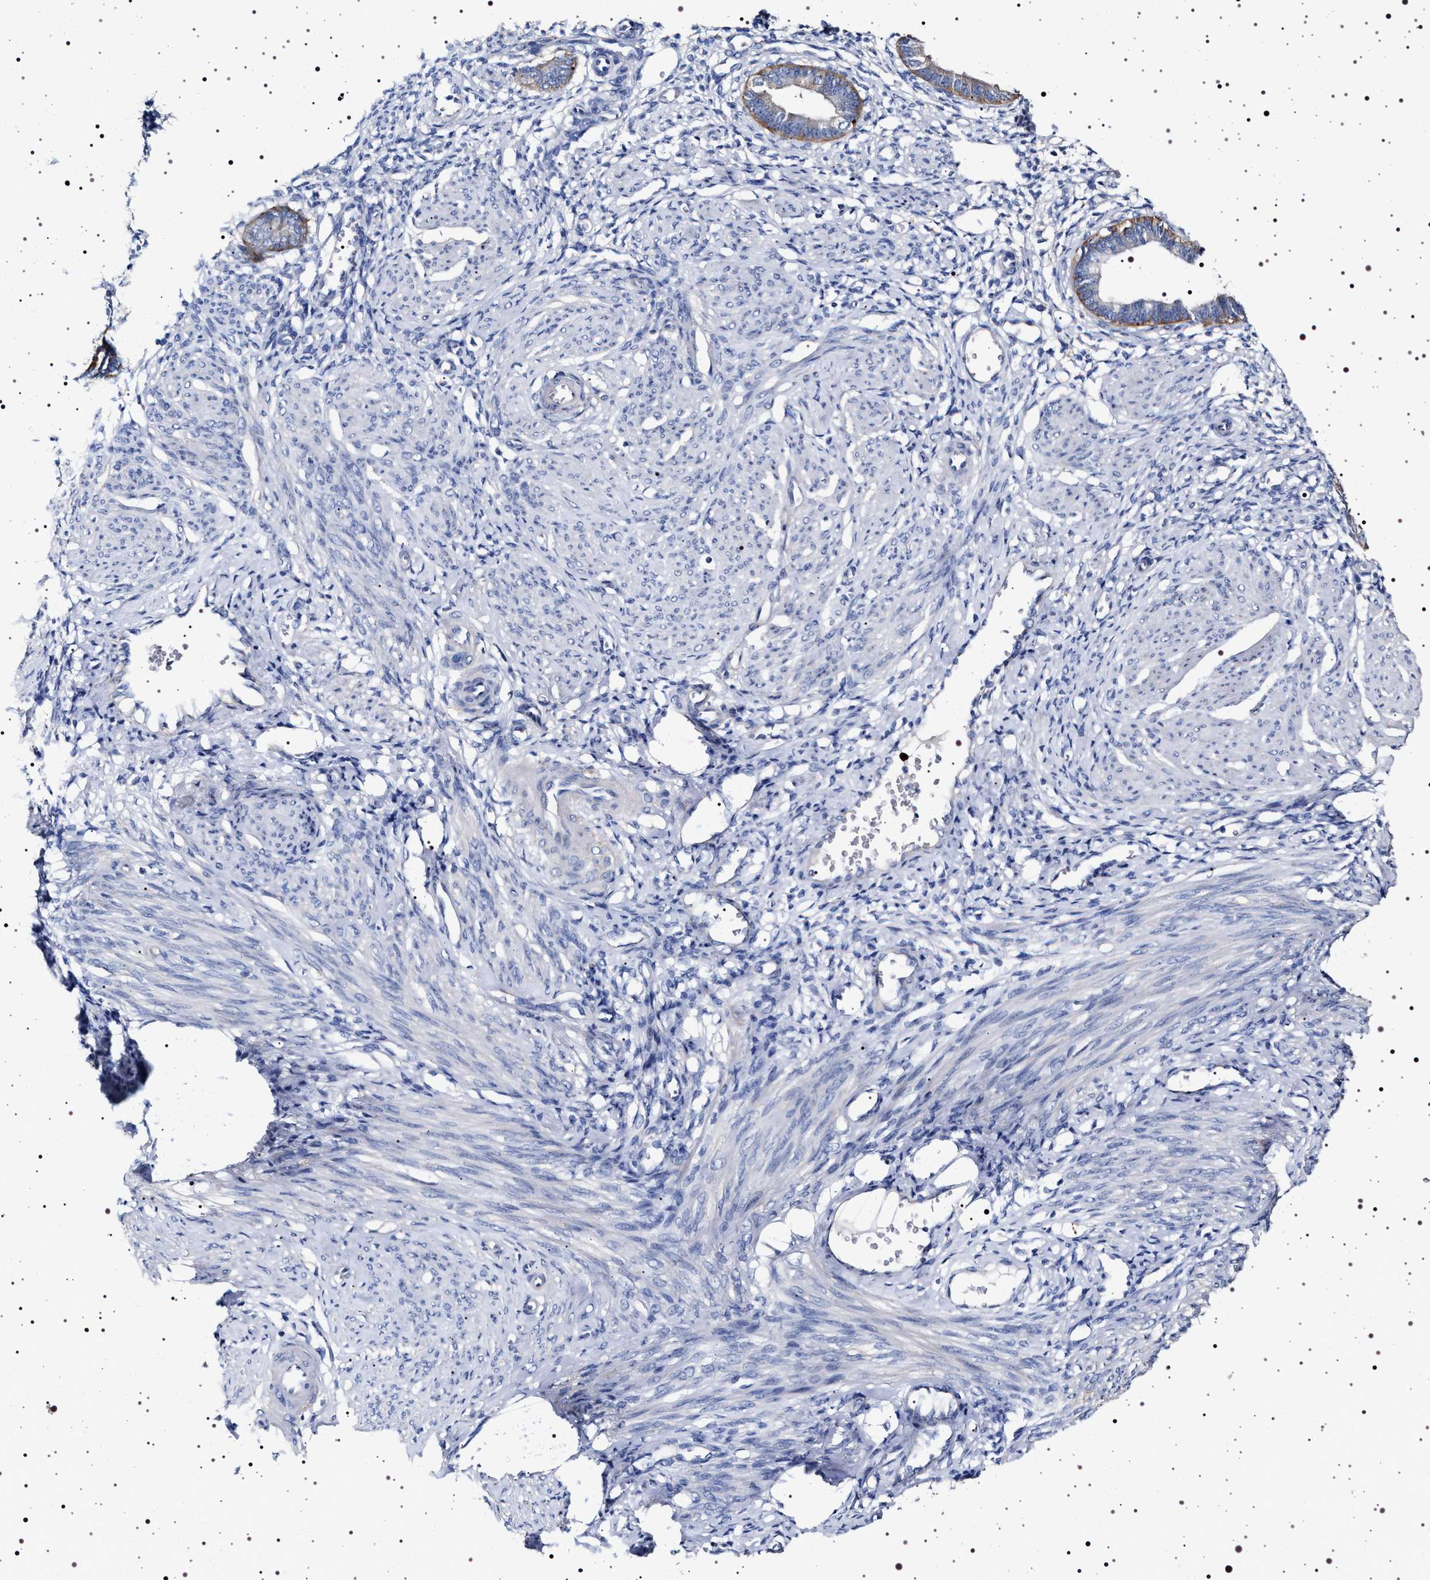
{"staining": {"intensity": "negative", "quantity": "none", "location": "none"}, "tissue": "endometrium", "cell_type": "Cells in endometrial stroma", "image_type": "normal", "snomed": [{"axis": "morphology", "description": "Normal tissue, NOS"}, {"axis": "topography", "description": "Endometrium"}], "caption": "This is an immunohistochemistry photomicrograph of benign human endometrium. There is no expression in cells in endometrial stroma.", "gene": "NAALADL2", "patient": {"sex": "female", "age": 46}}